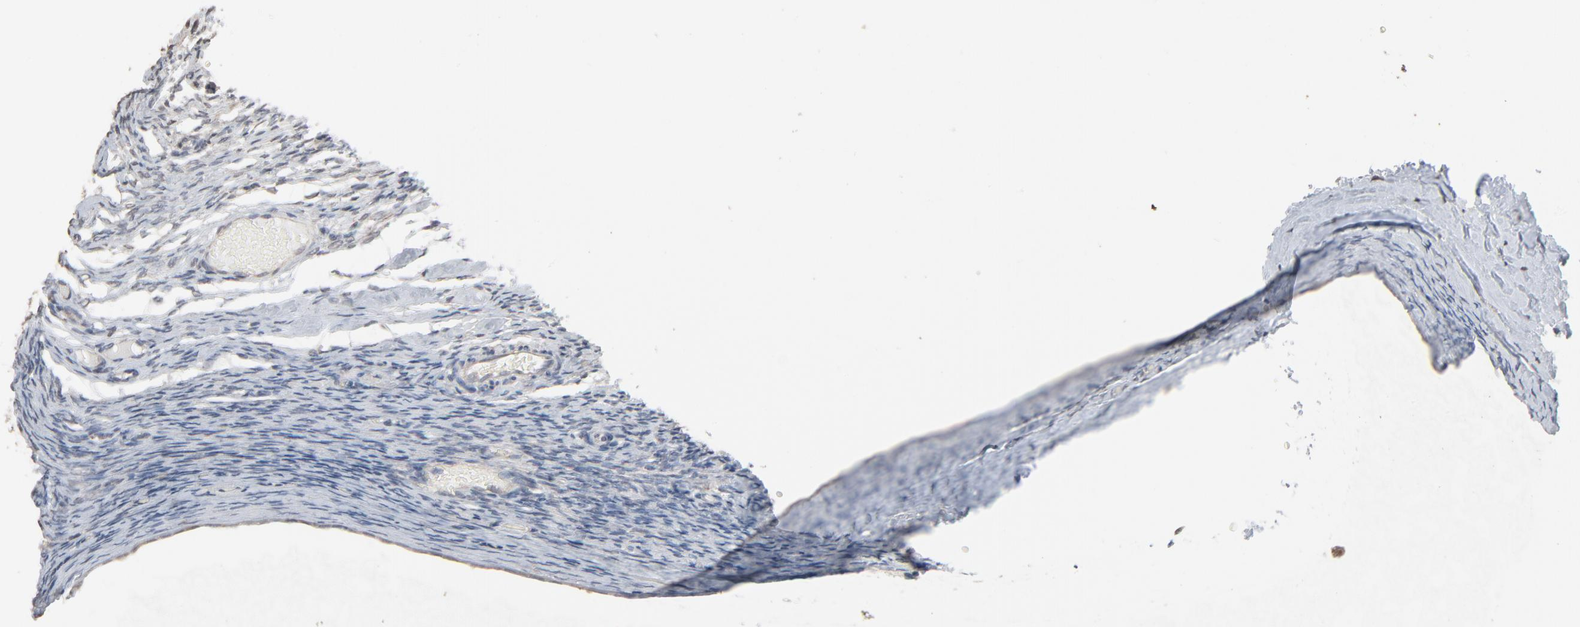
{"staining": {"intensity": "strong", "quantity": ">75%", "location": "cytoplasmic/membranous"}, "tissue": "ovary", "cell_type": "Follicle cells", "image_type": "normal", "snomed": [{"axis": "morphology", "description": "Normal tissue, NOS"}, {"axis": "topography", "description": "Ovary"}], "caption": "Protein analysis of benign ovary demonstrates strong cytoplasmic/membranous staining in approximately >75% of follicle cells. (DAB (3,3'-diaminobenzidine) IHC, brown staining for protein, blue staining for nuclei).", "gene": "CCT5", "patient": {"sex": "female", "age": 60}}